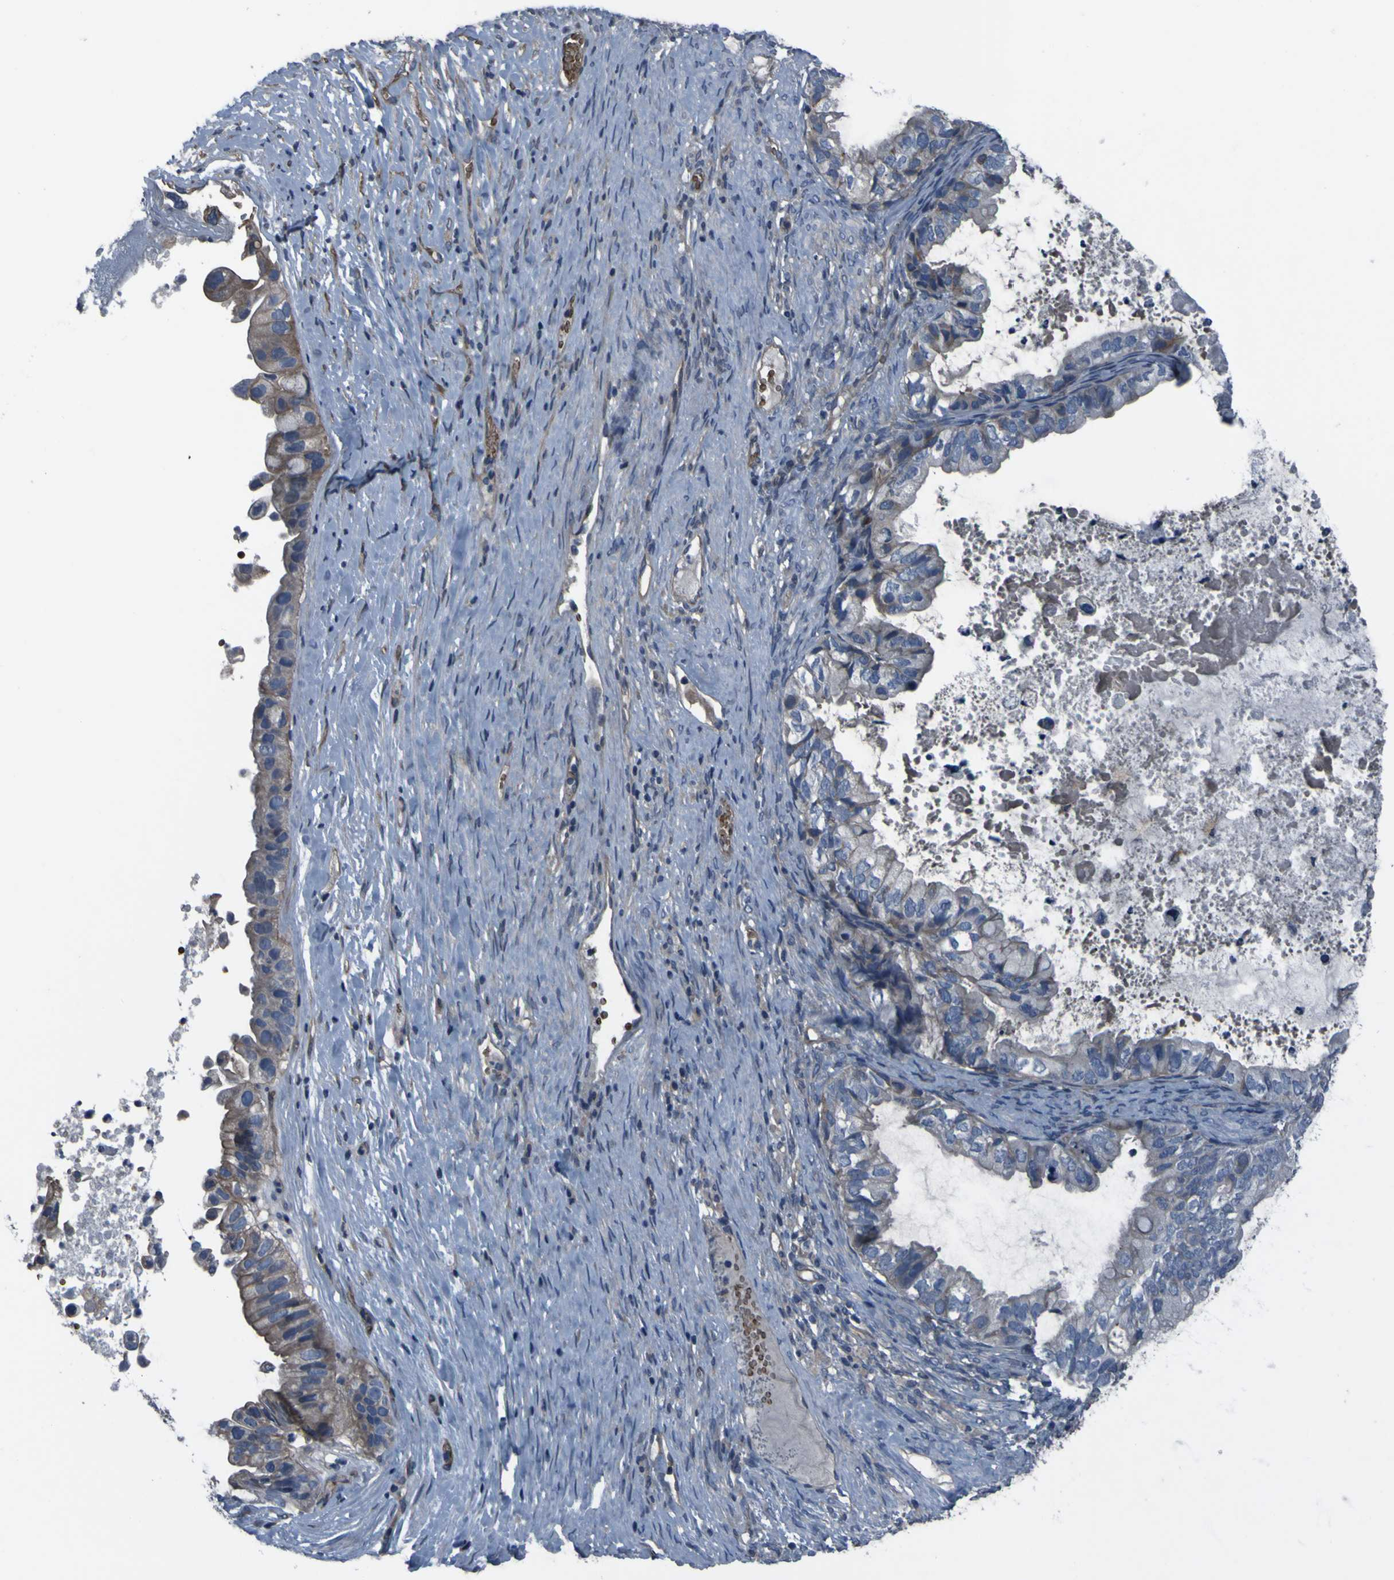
{"staining": {"intensity": "weak", "quantity": ">75%", "location": "cytoplasmic/membranous"}, "tissue": "ovarian cancer", "cell_type": "Tumor cells", "image_type": "cancer", "snomed": [{"axis": "morphology", "description": "Cystadenocarcinoma, mucinous, NOS"}, {"axis": "topography", "description": "Ovary"}], "caption": "Tumor cells exhibit weak cytoplasmic/membranous positivity in approximately >75% of cells in ovarian mucinous cystadenocarcinoma.", "gene": "GRAMD1A", "patient": {"sex": "female", "age": 80}}